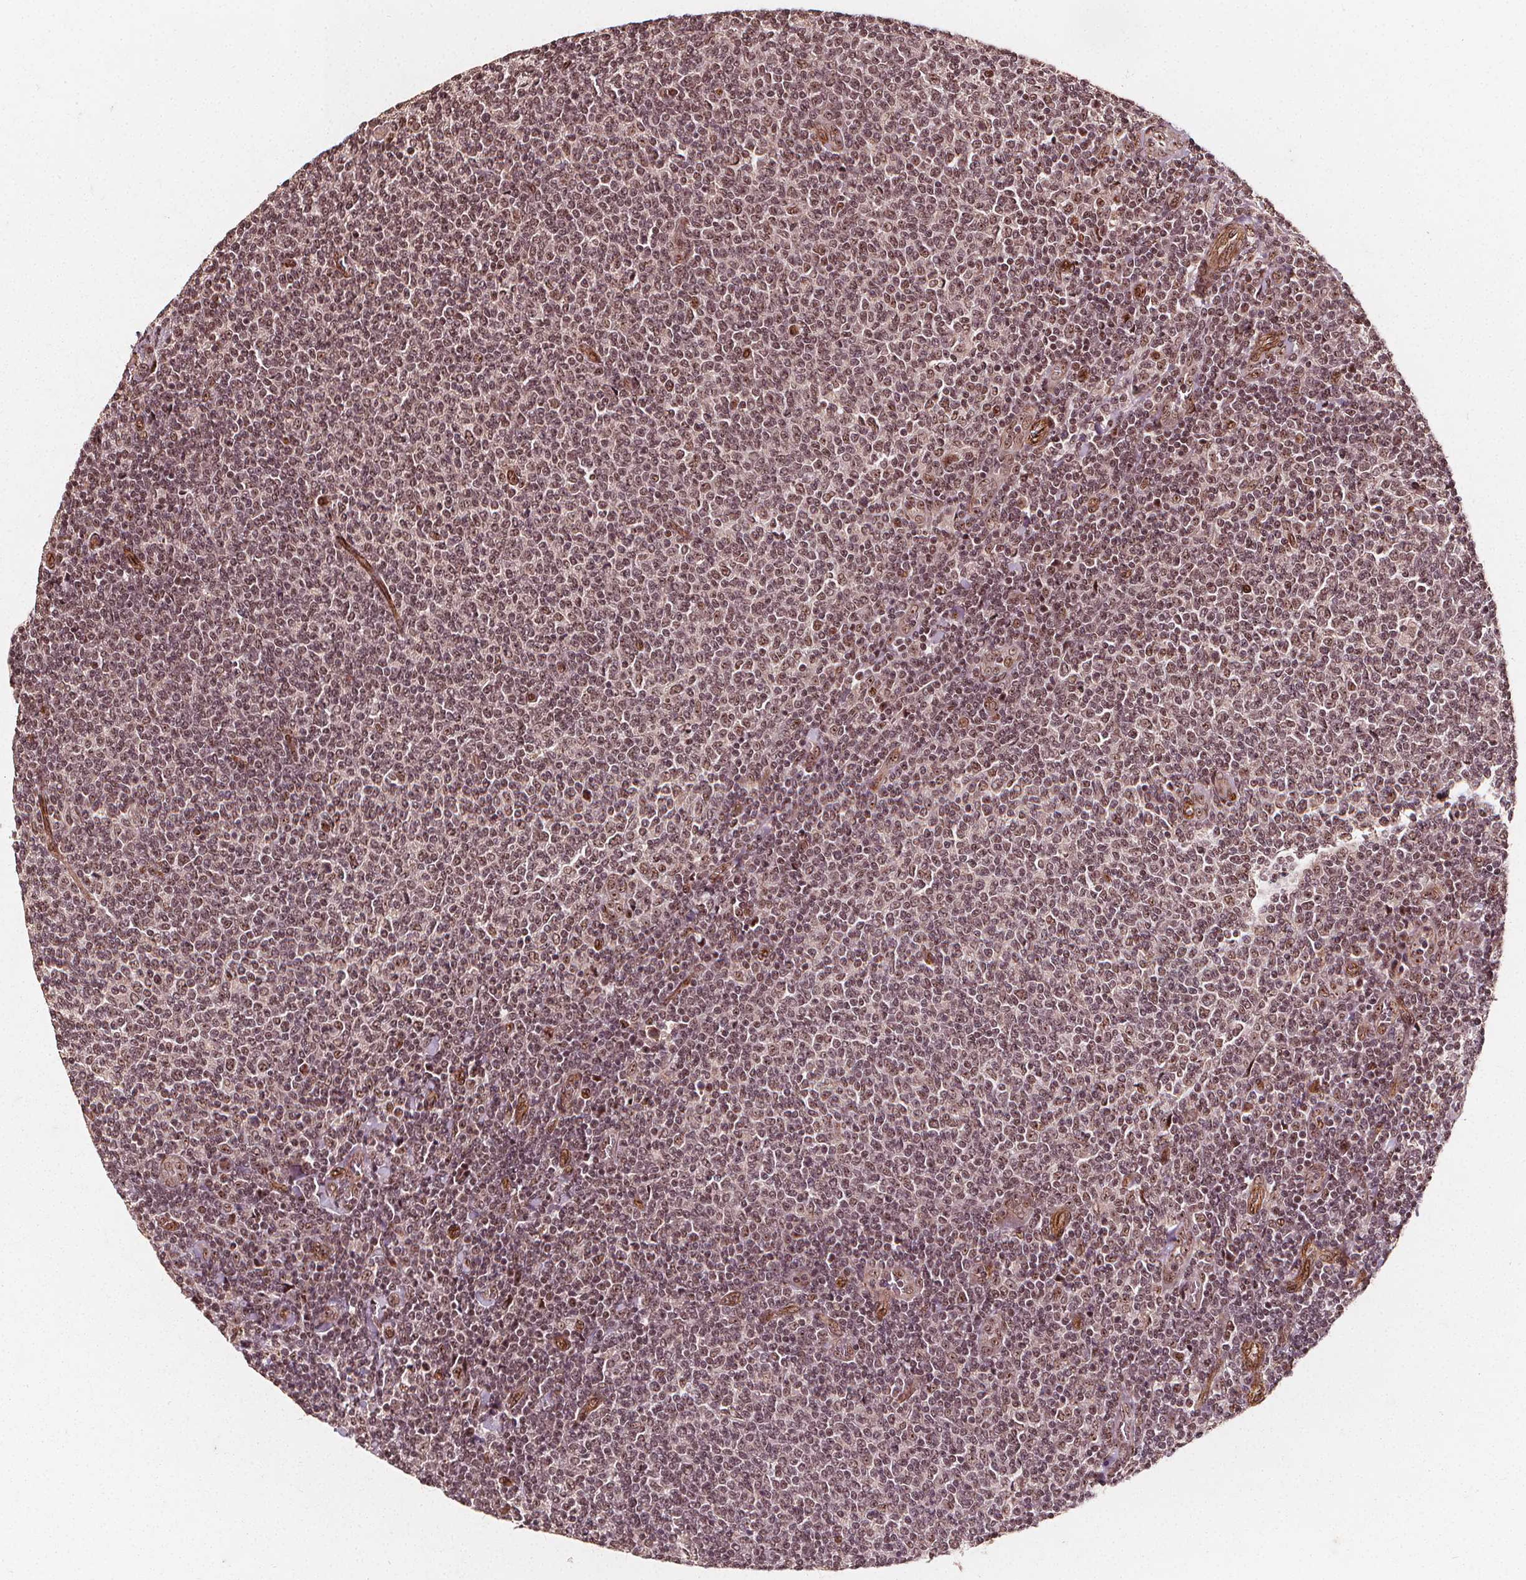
{"staining": {"intensity": "moderate", "quantity": ">75%", "location": "nuclear"}, "tissue": "lymphoma", "cell_type": "Tumor cells", "image_type": "cancer", "snomed": [{"axis": "morphology", "description": "Malignant lymphoma, non-Hodgkin's type, Low grade"}, {"axis": "topography", "description": "Lymph node"}], "caption": "Low-grade malignant lymphoma, non-Hodgkin's type tissue demonstrates moderate nuclear positivity in about >75% of tumor cells", "gene": "EXOSC9", "patient": {"sex": "male", "age": 52}}